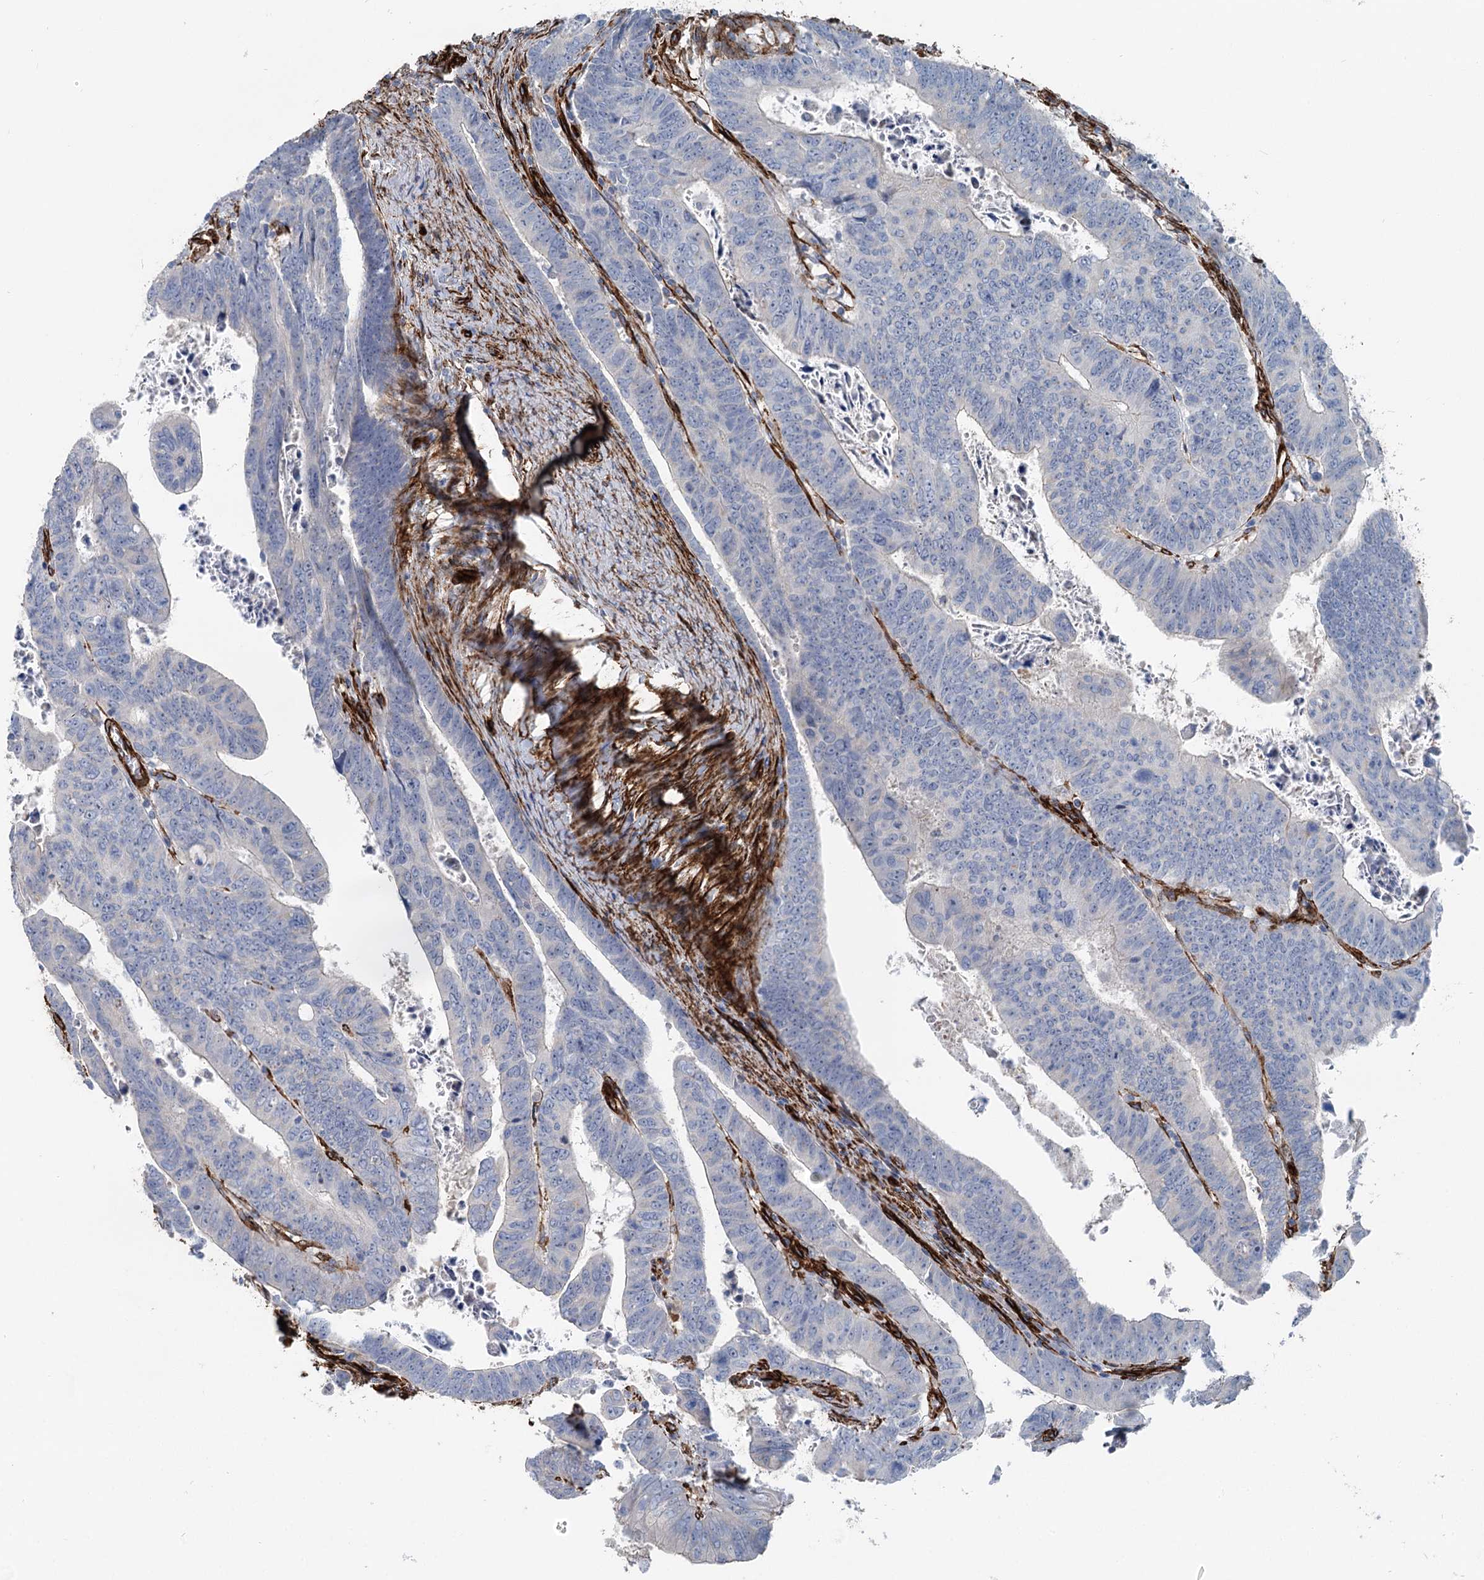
{"staining": {"intensity": "negative", "quantity": "none", "location": "none"}, "tissue": "colorectal cancer", "cell_type": "Tumor cells", "image_type": "cancer", "snomed": [{"axis": "morphology", "description": "Normal tissue, NOS"}, {"axis": "morphology", "description": "Adenocarcinoma, NOS"}, {"axis": "topography", "description": "Rectum"}], "caption": "Immunohistochemical staining of colorectal cancer (adenocarcinoma) shows no significant positivity in tumor cells. (Brightfield microscopy of DAB (3,3'-diaminobenzidine) immunohistochemistry (IHC) at high magnification).", "gene": "IQSEC1", "patient": {"sex": "female", "age": 65}}